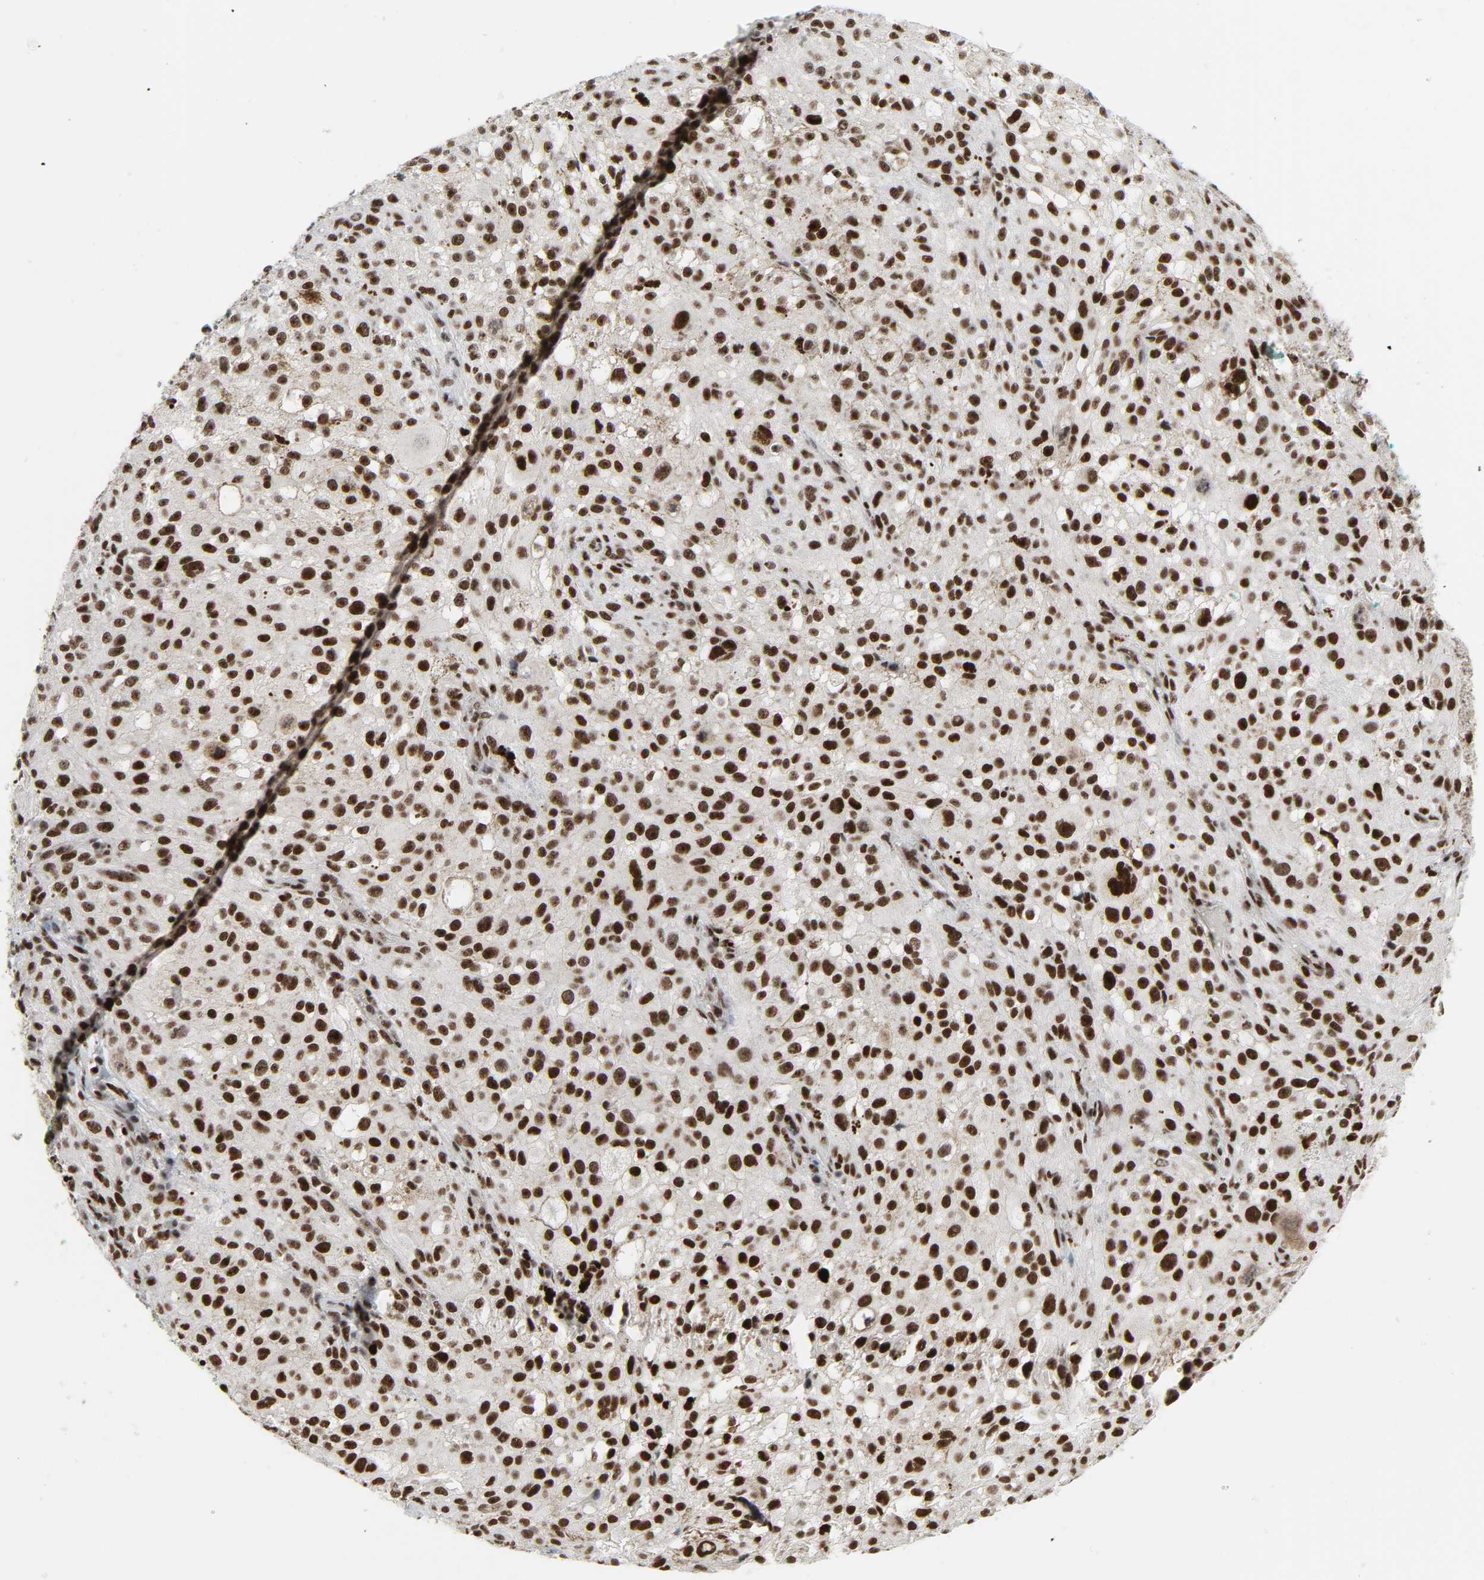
{"staining": {"intensity": "strong", "quantity": ">75%", "location": "nuclear"}, "tissue": "melanoma", "cell_type": "Tumor cells", "image_type": "cancer", "snomed": [{"axis": "morphology", "description": "Necrosis, NOS"}, {"axis": "morphology", "description": "Malignant melanoma, NOS"}, {"axis": "topography", "description": "Skin"}], "caption": "Human malignant melanoma stained with a protein marker exhibits strong staining in tumor cells.", "gene": "CDK7", "patient": {"sex": "female", "age": 87}}